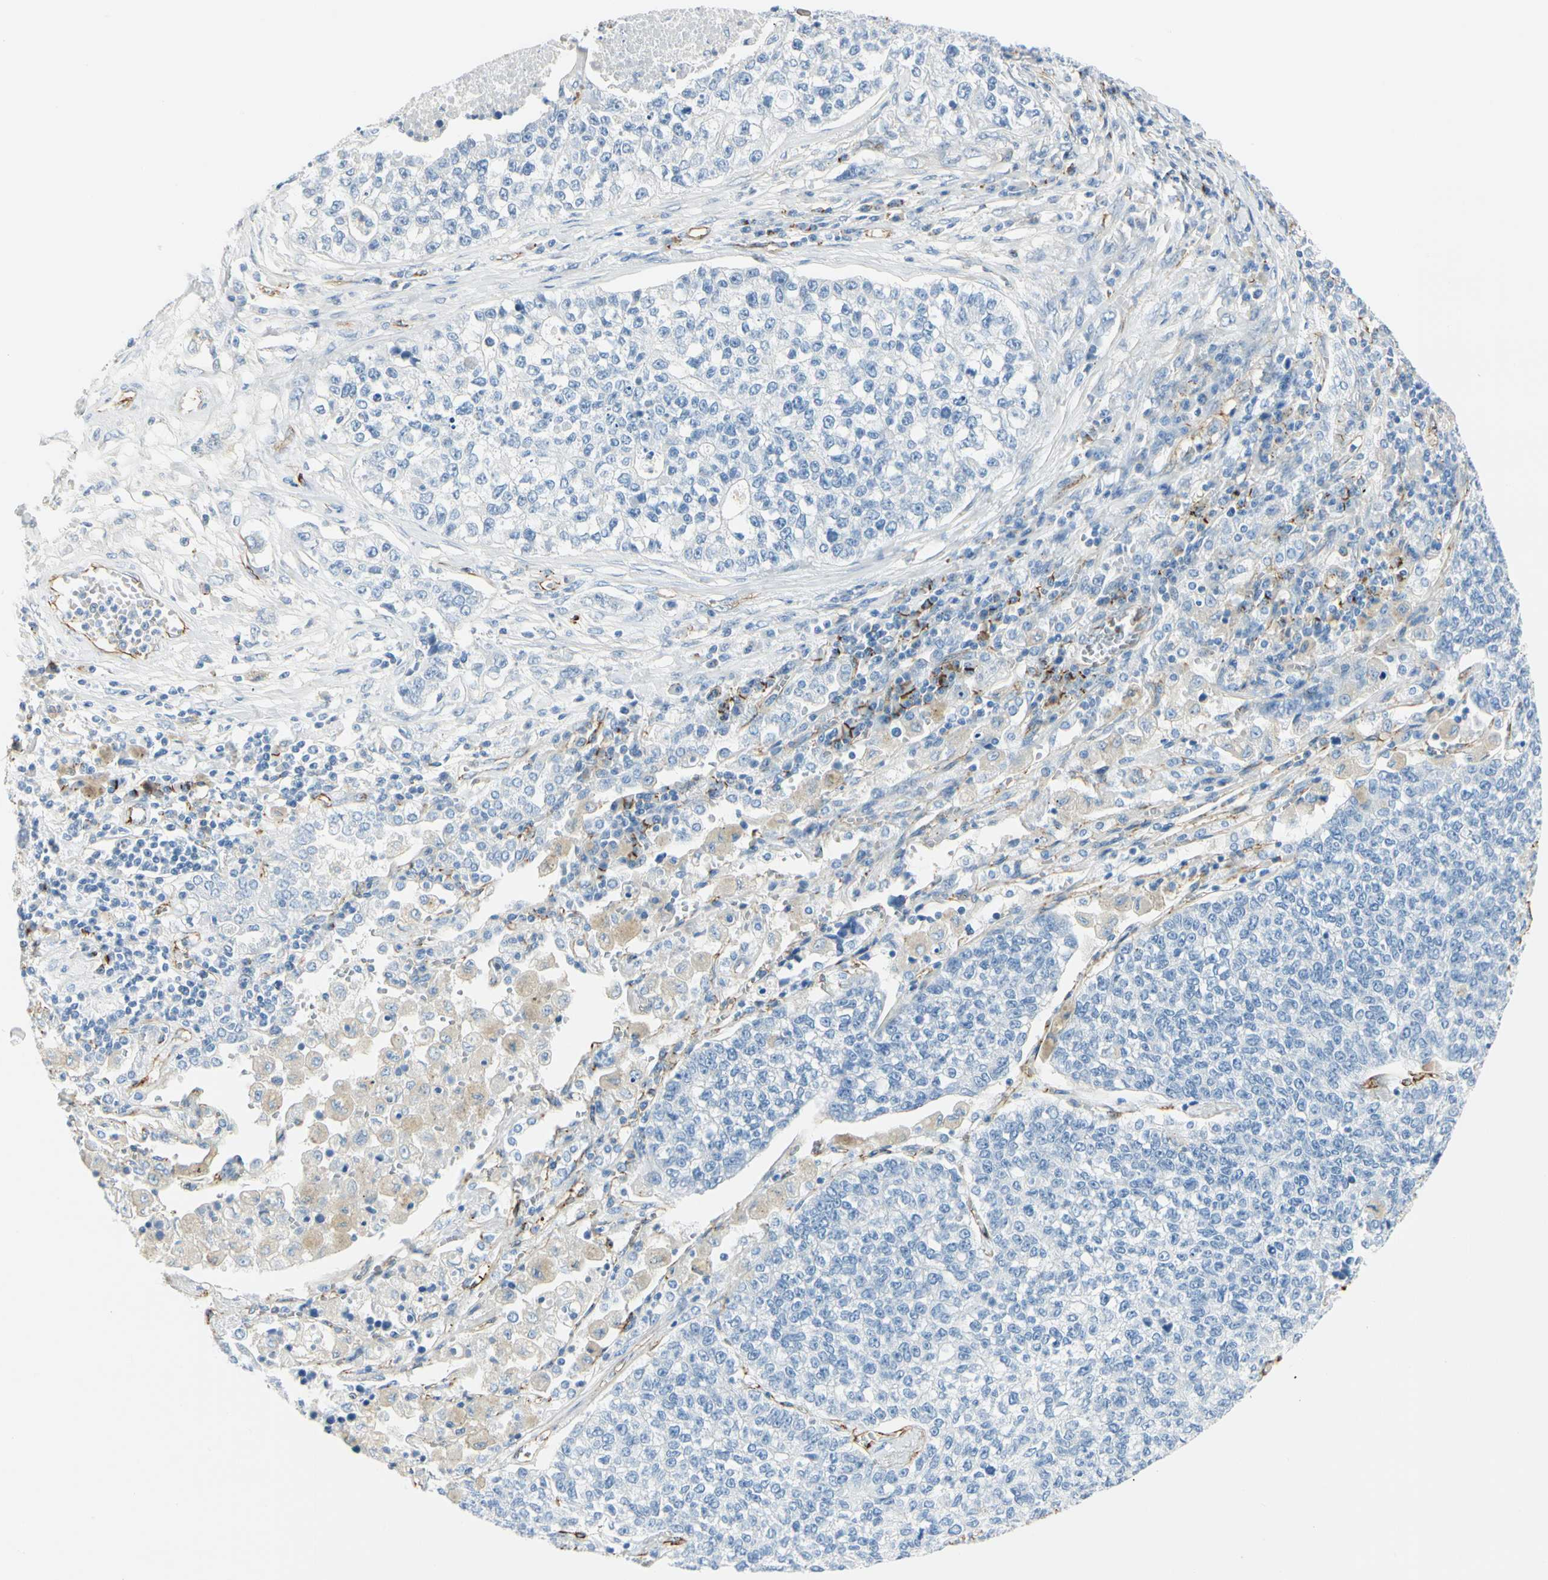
{"staining": {"intensity": "weak", "quantity": "<25%", "location": "cytoplasmic/membranous"}, "tissue": "lung cancer", "cell_type": "Tumor cells", "image_type": "cancer", "snomed": [{"axis": "morphology", "description": "Adenocarcinoma, NOS"}, {"axis": "topography", "description": "Lung"}], "caption": "IHC image of human adenocarcinoma (lung) stained for a protein (brown), which displays no expression in tumor cells.", "gene": "VPS9D1", "patient": {"sex": "male", "age": 49}}